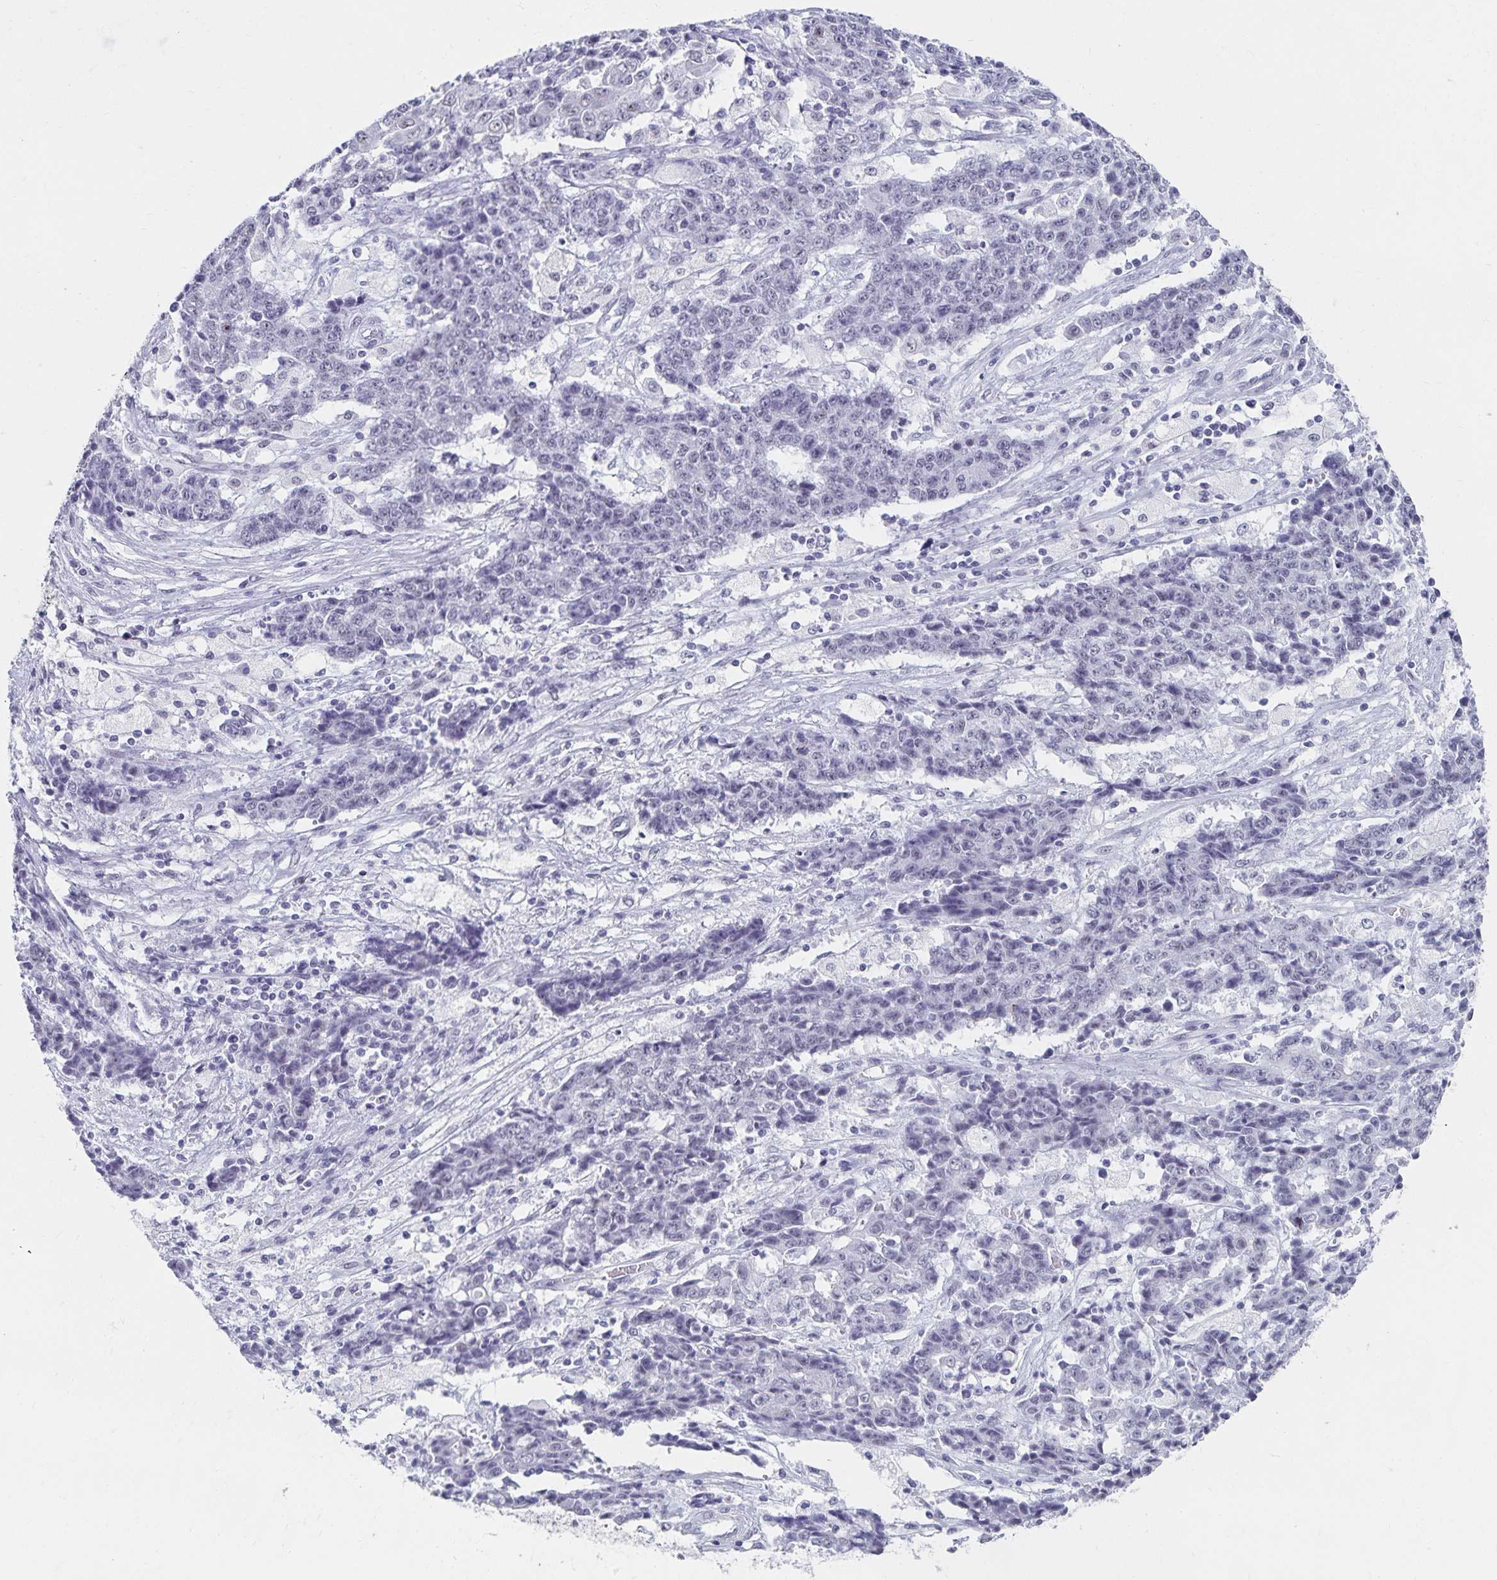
{"staining": {"intensity": "negative", "quantity": "none", "location": "none"}, "tissue": "ovarian cancer", "cell_type": "Tumor cells", "image_type": "cancer", "snomed": [{"axis": "morphology", "description": "Carcinoma, endometroid"}, {"axis": "topography", "description": "Ovary"}], "caption": "Tumor cells show no significant protein expression in ovarian cancer.", "gene": "C20orf85", "patient": {"sex": "female", "age": 42}}